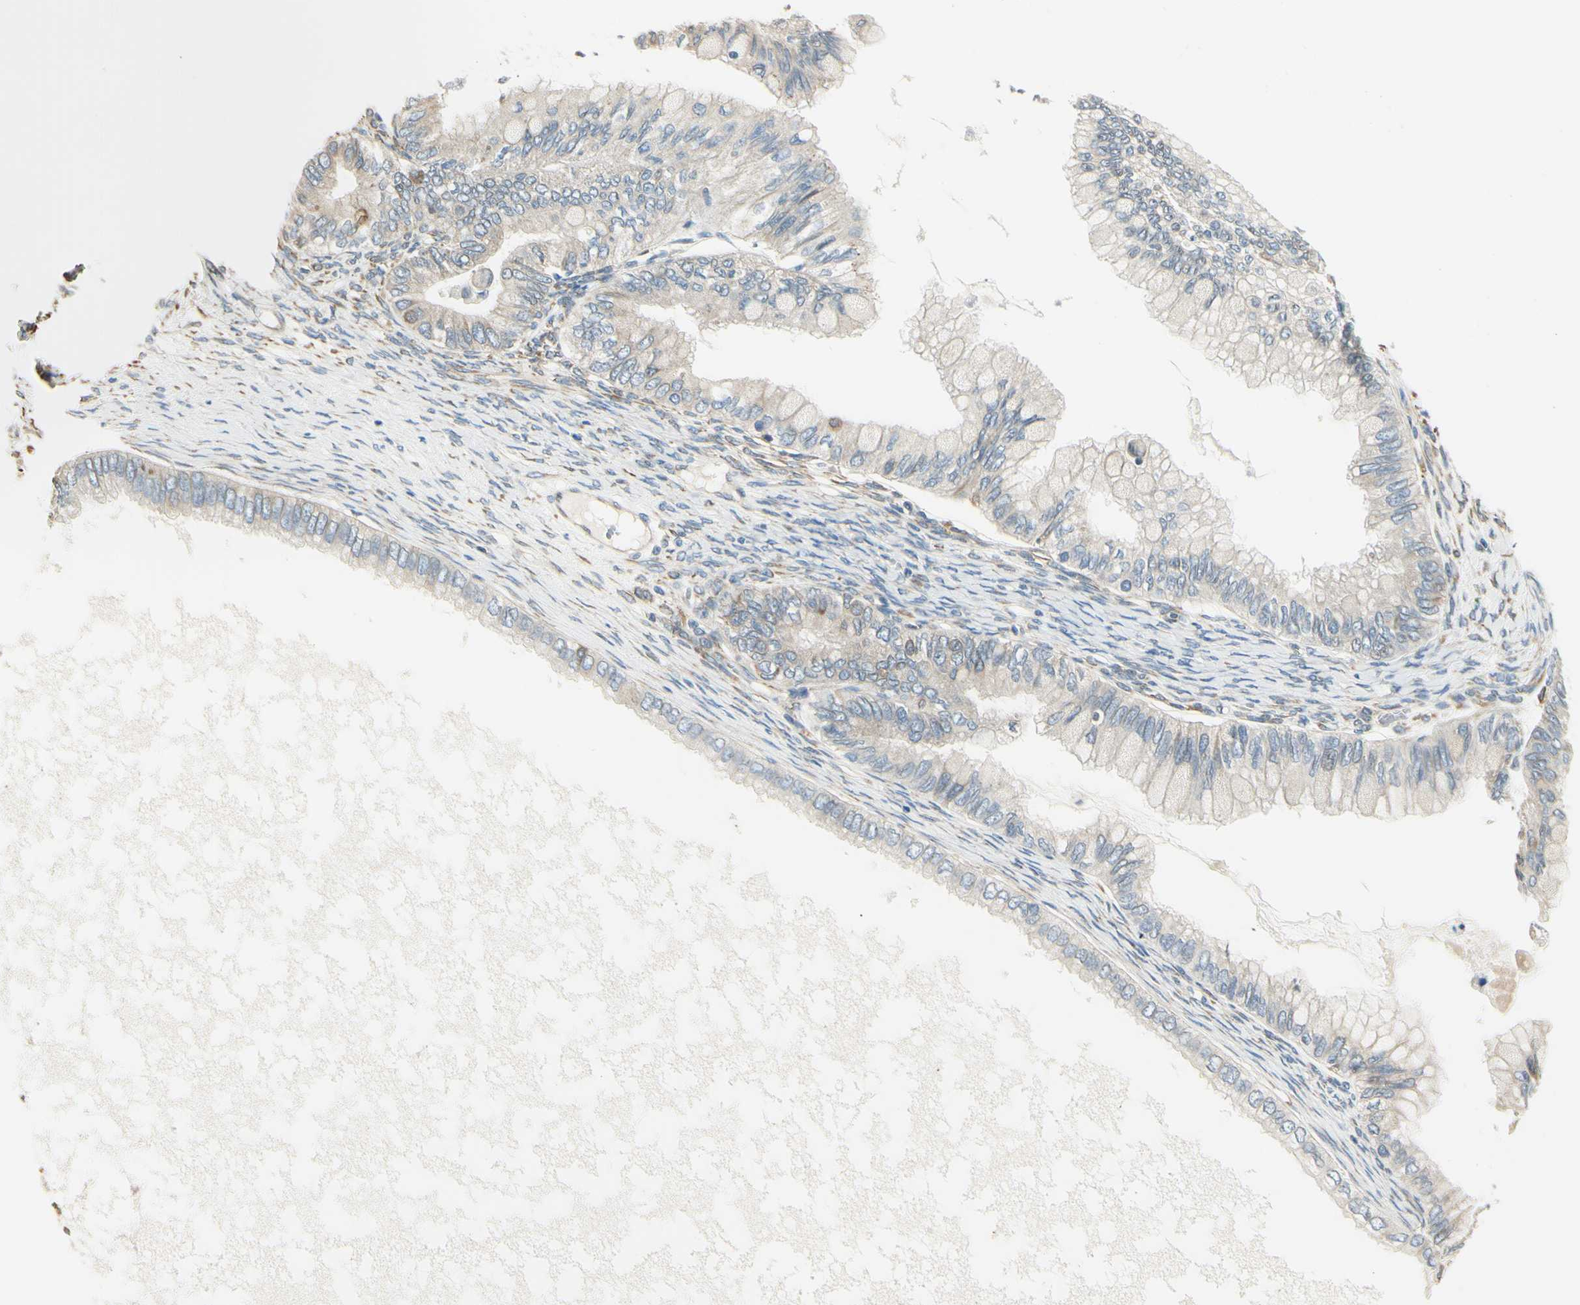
{"staining": {"intensity": "weak", "quantity": "25%-75%", "location": "cytoplasmic/membranous"}, "tissue": "ovarian cancer", "cell_type": "Tumor cells", "image_type": "cancer", "snomed": [{"axis": "morphology", "description": "Cystadenocarcinoma, mucinous, NOS"}, {"axis": "topography", "description": "Ovary"}], "caption": "Weak cytoplasmic/membranous protein expression is appreciated in about 25%-75% of tumor cells in mucinous cystadenocarcinoma (ovarian).", "gene": "IGDCC4", "patient": {"sex": "female", "age": 80}}